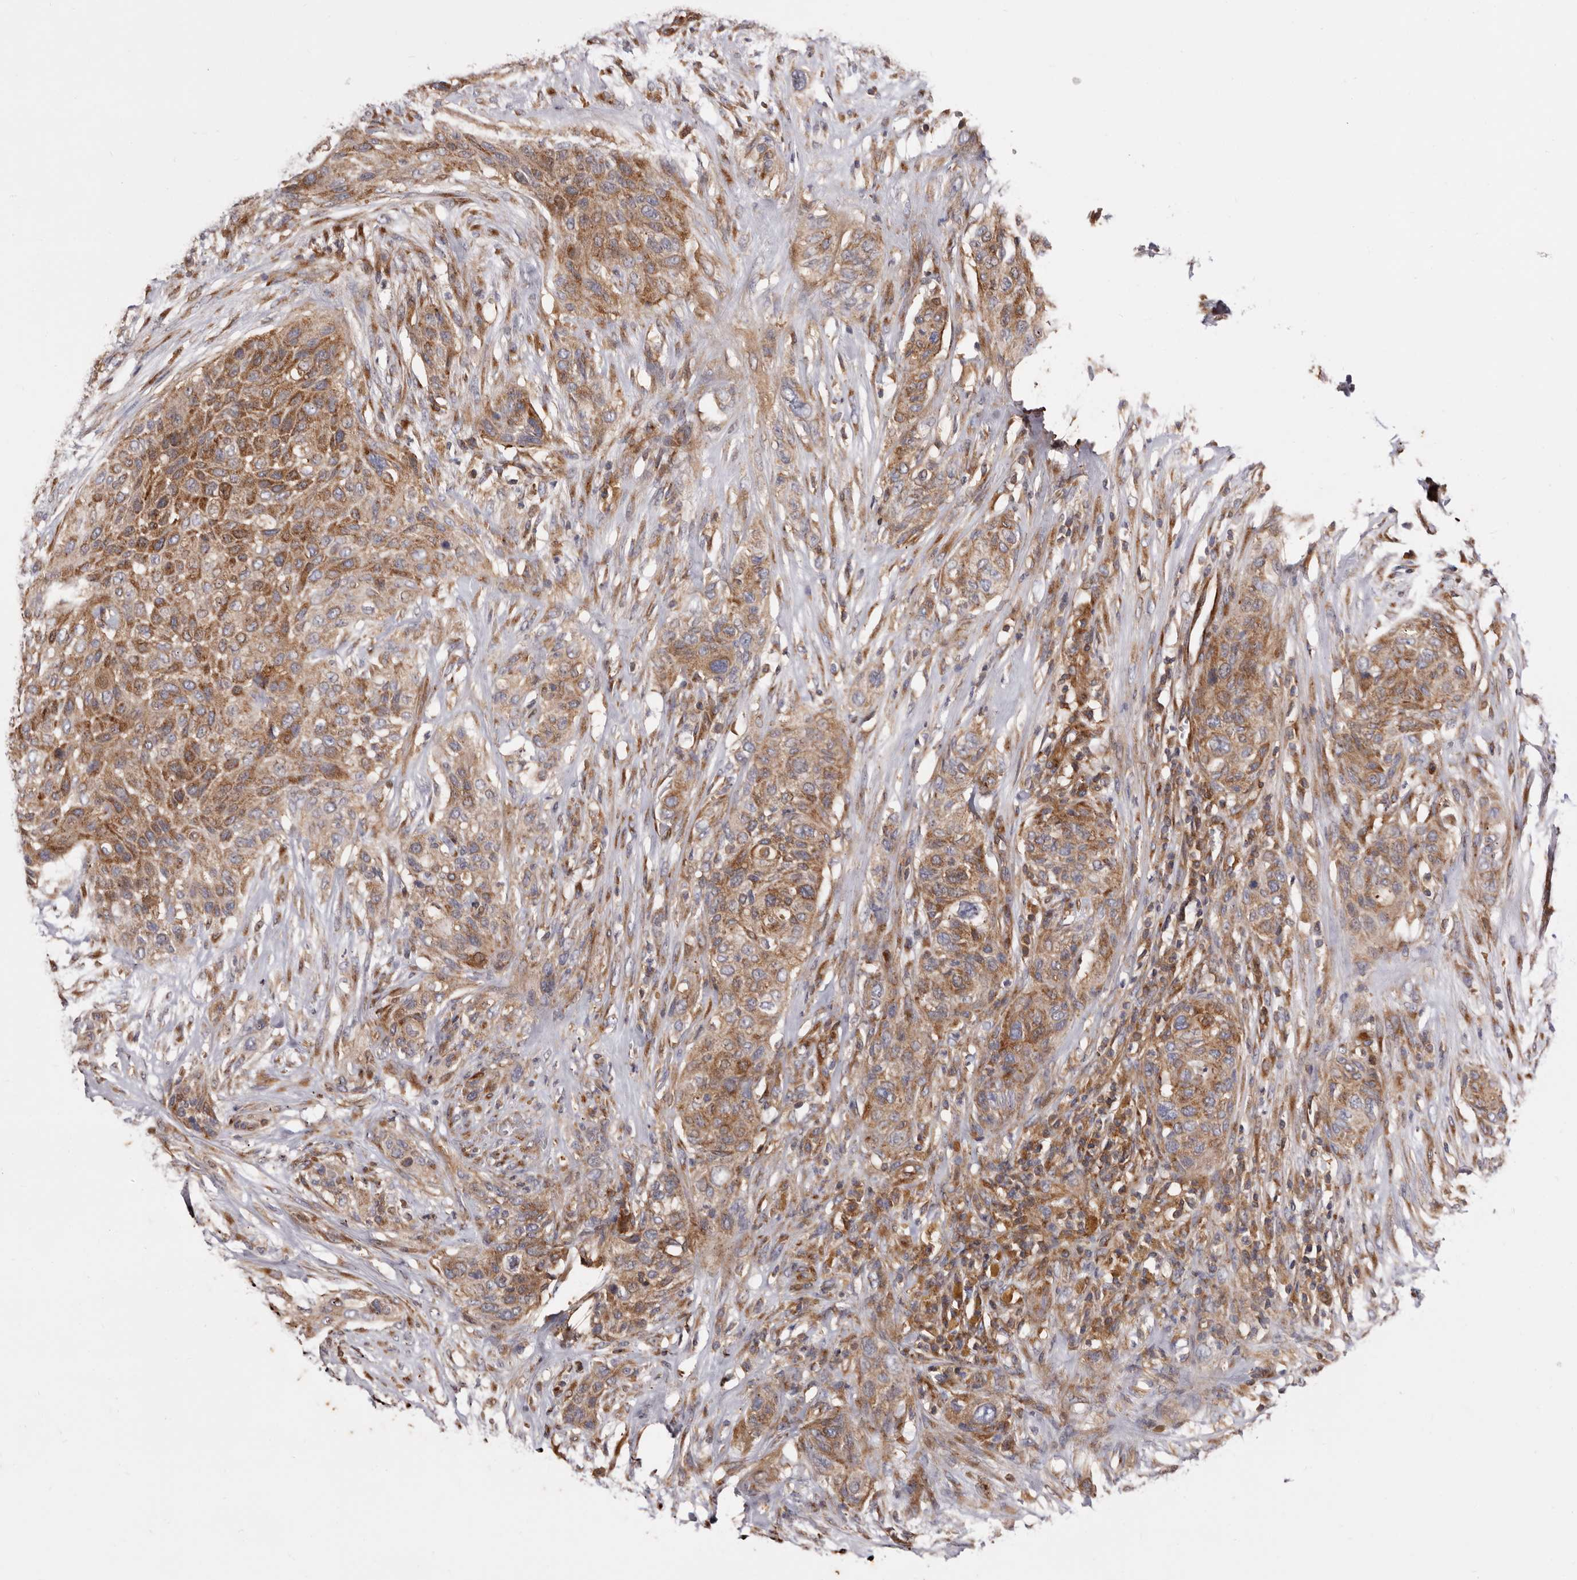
{"staining": {"intensity": "moderate", "quantity": ">75%", "location": "cytoplasmic/membranous"}, "tissue": "urothelial cancer", "cell_type": "Tumor cells", "image_type": "cancer", "snomed": [{"axis": "morphology", "description": "Urothelial carcinoma, High grade"}, {"axis": "topography", "description": "Urinary bladder"}], "caption": "Immunohistochemical staining of urothelial carcinoma (high-grade) exhibits moderate cytoplasmic/membranous protein staining in approximately >75% of tumor cells.", "gene": "COQ8B", "patient": {"sex": "male", "age": 35}}